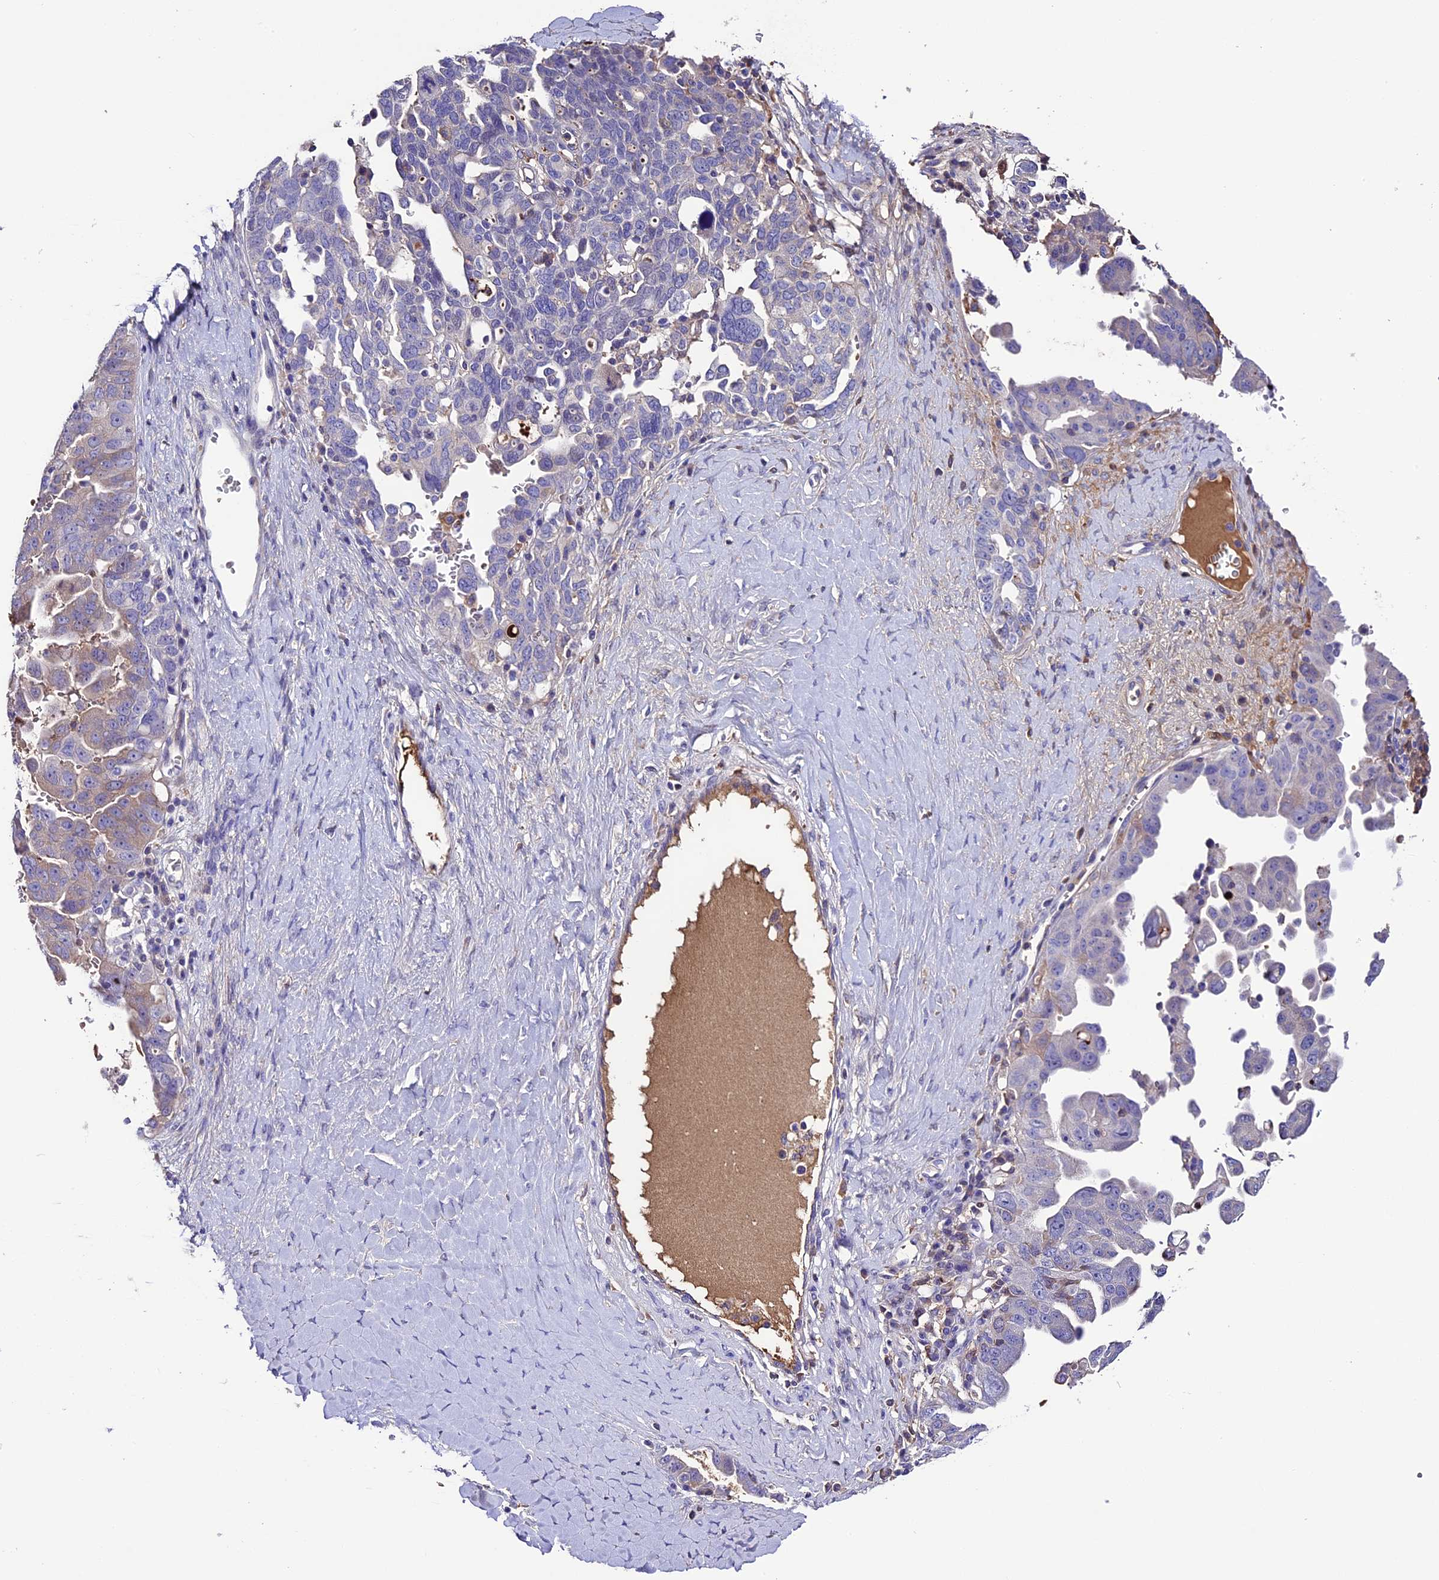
{"staining": {"intensity": "weak", "quantity": "<25%", "location": "cytoplasmic/membranous"}, "tissue": "ovarian cancer", "cell_type": "Tumor cells", "image_type": "cancer", "snomed": [{"axis": "morphology", "description": "Carcinoma, endometroid"}, {"axis": "topography", "description": "Ovary"}], "caption": "The image demonstrates no significant staining in tumor cells of ovarian cancer (endometroid carcinoma). (Immunohistochemistry, brightfield microscopy, high magnification).", "gene": "TCP11L2", "patient": {"sex": "female", "age": 62}}